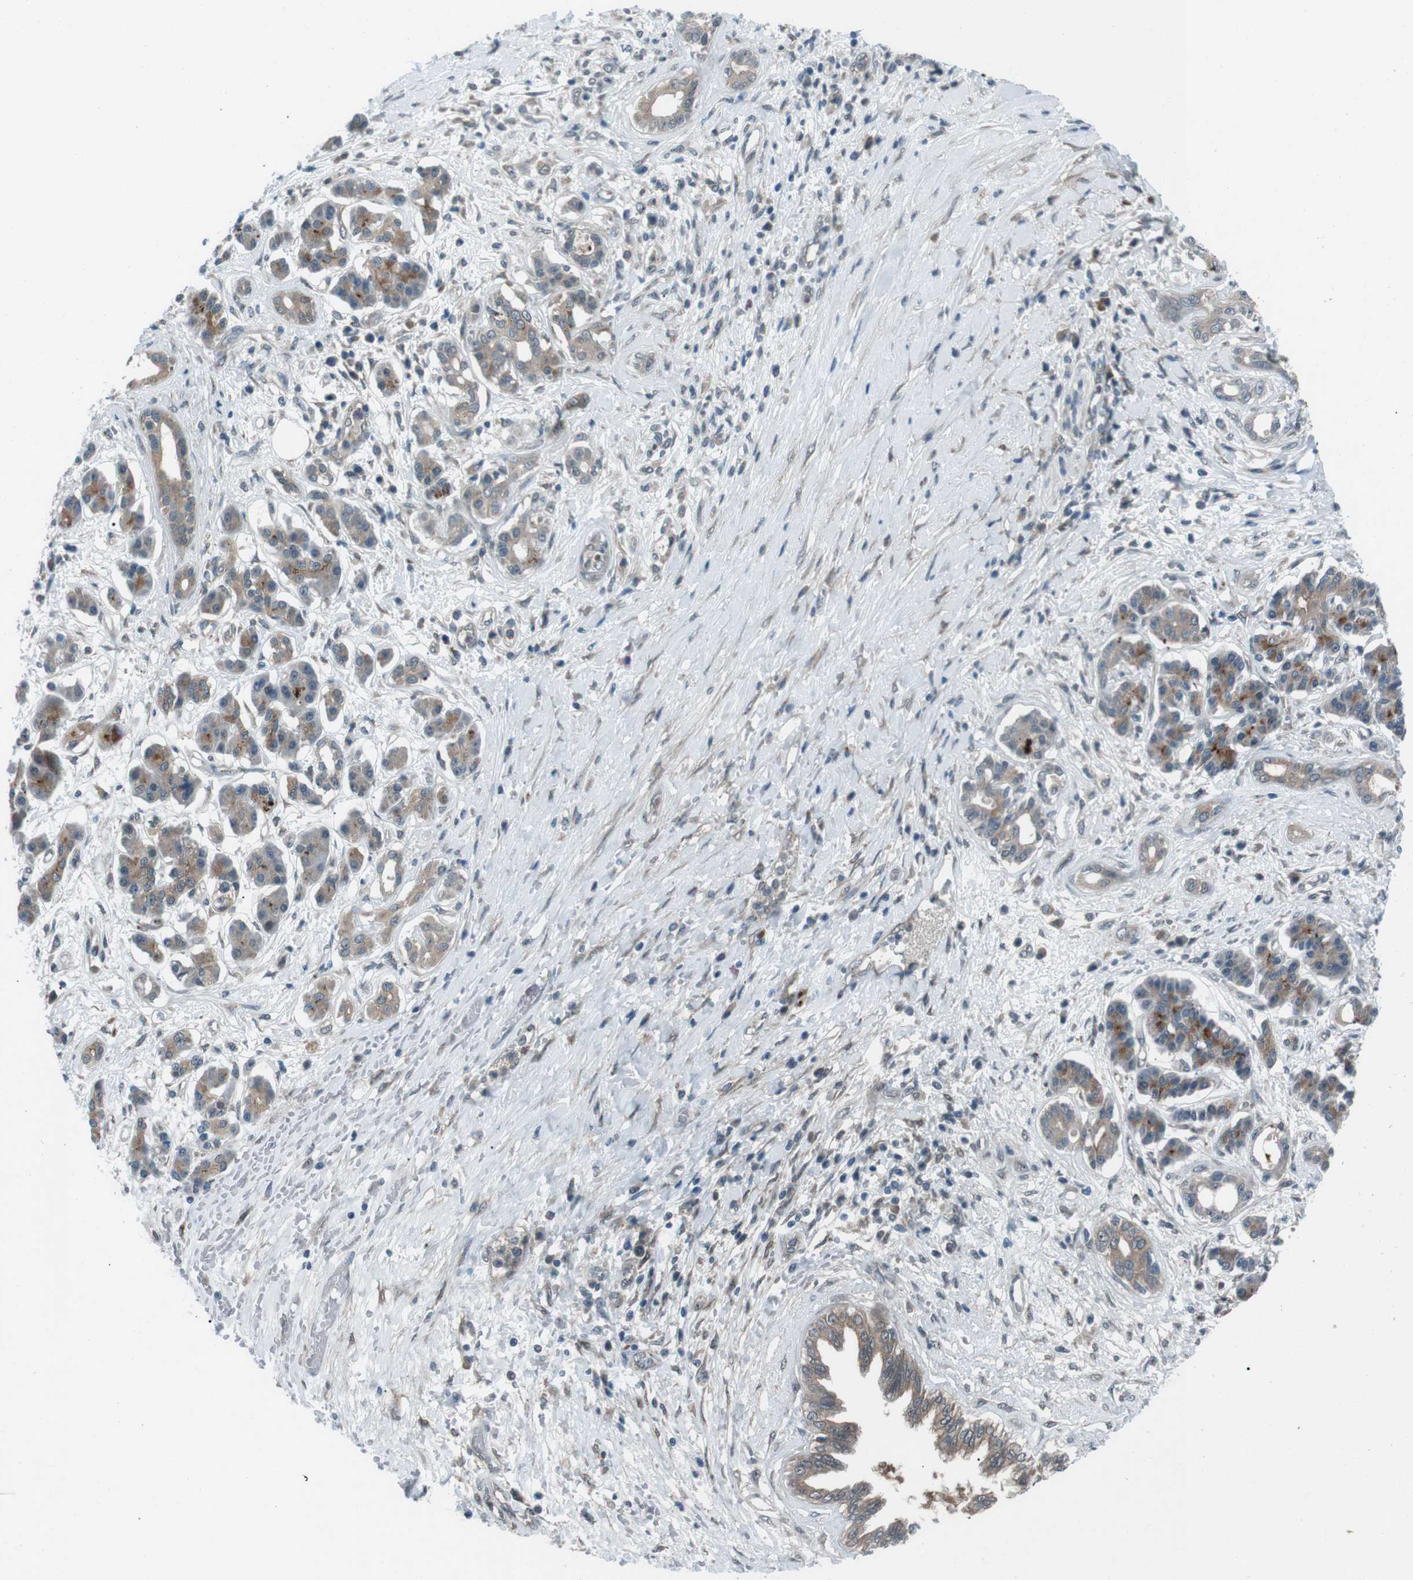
{"staining": {"intensity": "weak", "quantity": "25%-75%", "location": "cytoplasmic/membranous"}, "tissue": "pancreatic cancer", "cell_type": "Tumor cells", "image_type": "cancer", "snomed": [{"axis": "morphology", "description": "Adenocarcinoma, NOS"}, {"axis": "topography", "description": "Pancreas"}], "caption": "IHC photomicrograph of human pancreatic cancer (adenocarcinoma) stained for a protein (brown), which demonstrates low levels of weak cytoplasmic/membranous expression in about 25%-75% of tumor cells.", "gene": "LRIG2", "patient": {"sex": "female", "age": 56}}